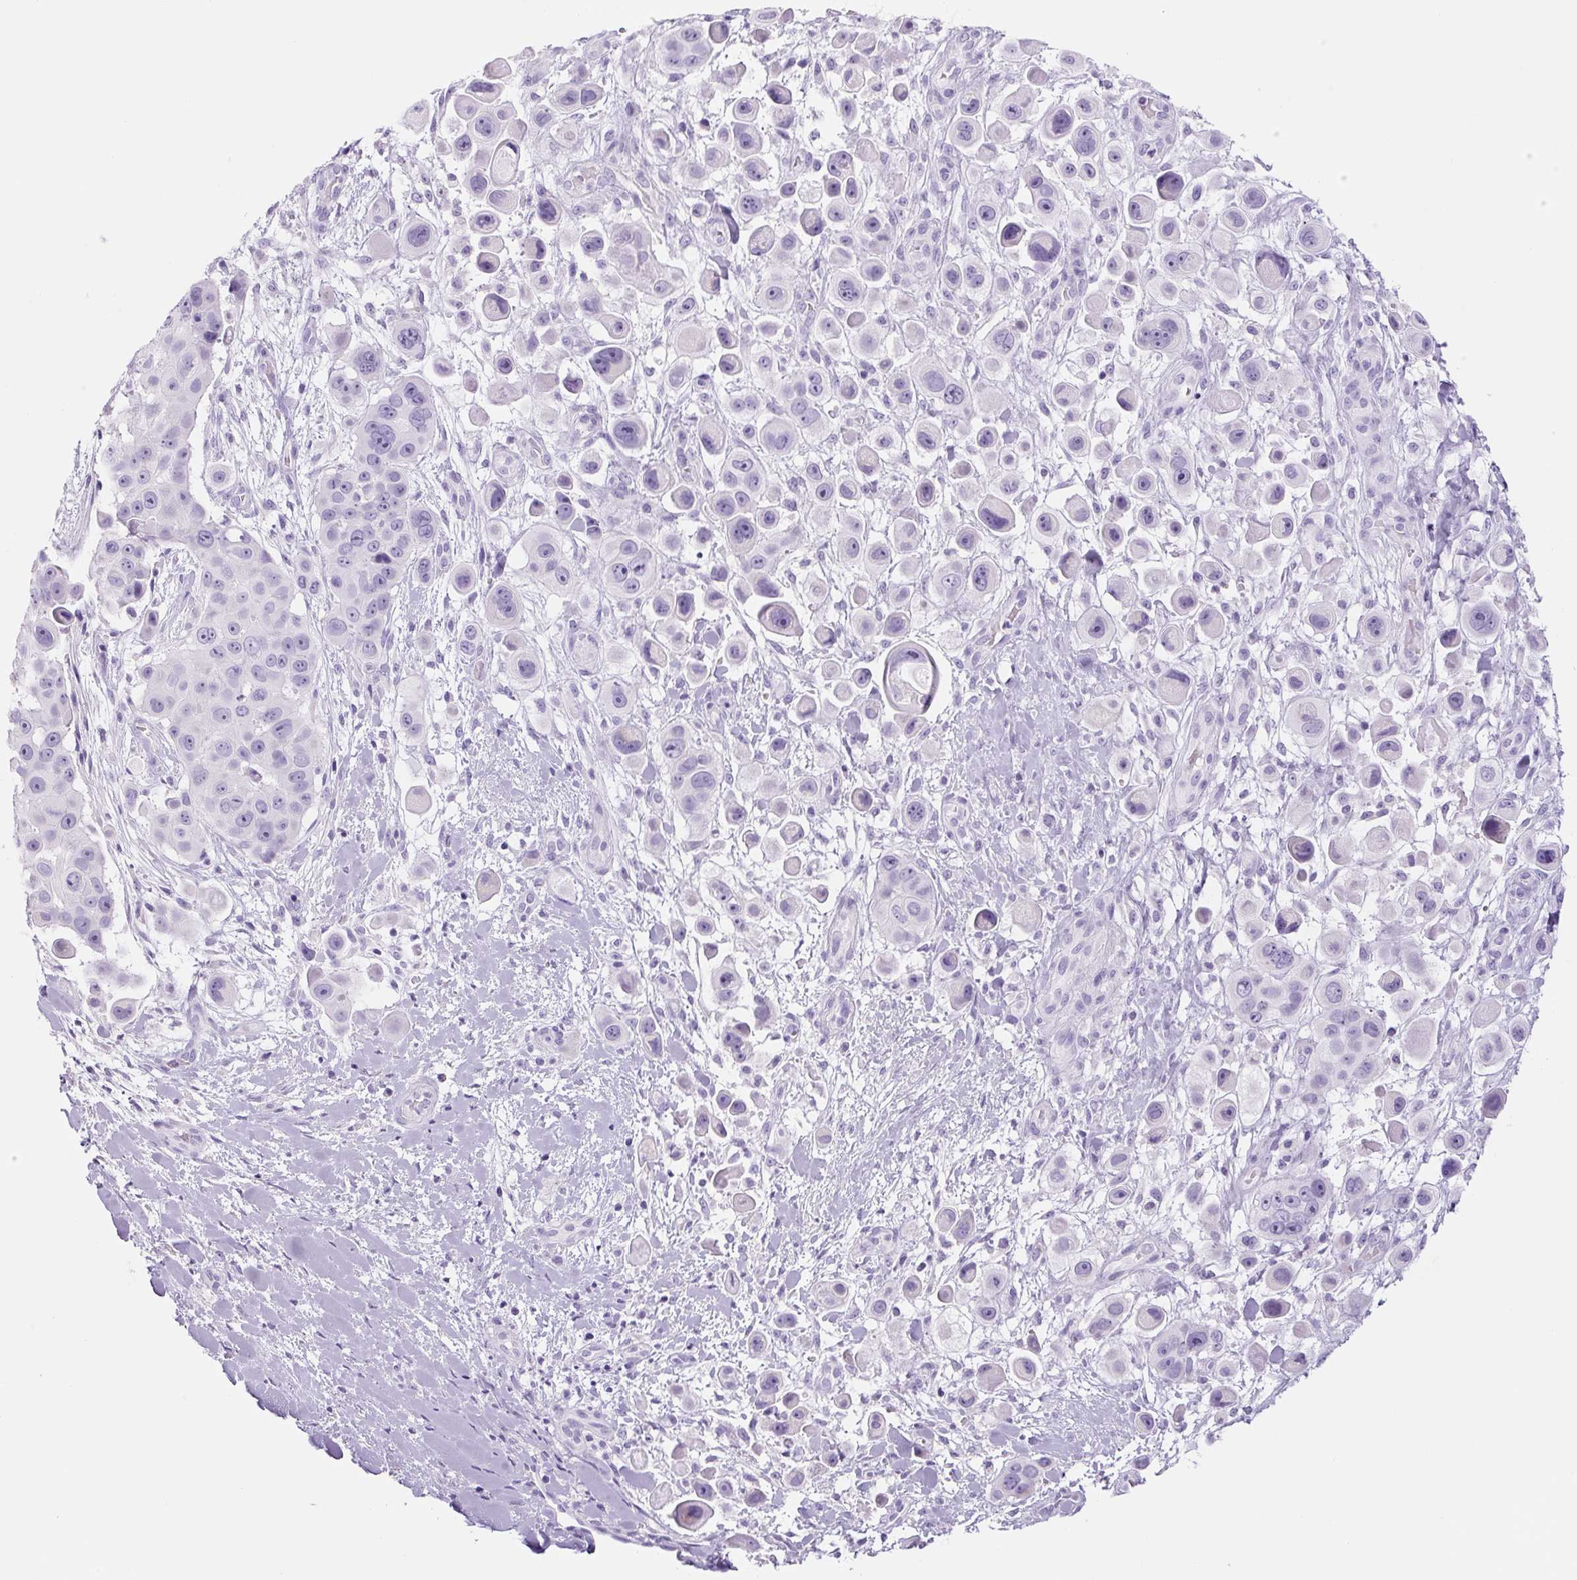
{"staining": {"intensity": "negative", "quantity": "none", "location": "none"}, "tissue": "skin cancer", "cell_type": "Tumor cells", "image_type": "cancer", "snomed": [{"axis": "morphology", "description": "Squamous cell carcinoma, NOS"}, {"axis": "topography", "description": "Skin"}], "caption": "Skin cancer was stained to show a protein in brown. There is no significant staining in tumor cells. (DAB IHC visualized using brightfield microscopy, high magnification).", "gene": "YIF1B", "patient": {"sex": "male", "age": 67}}